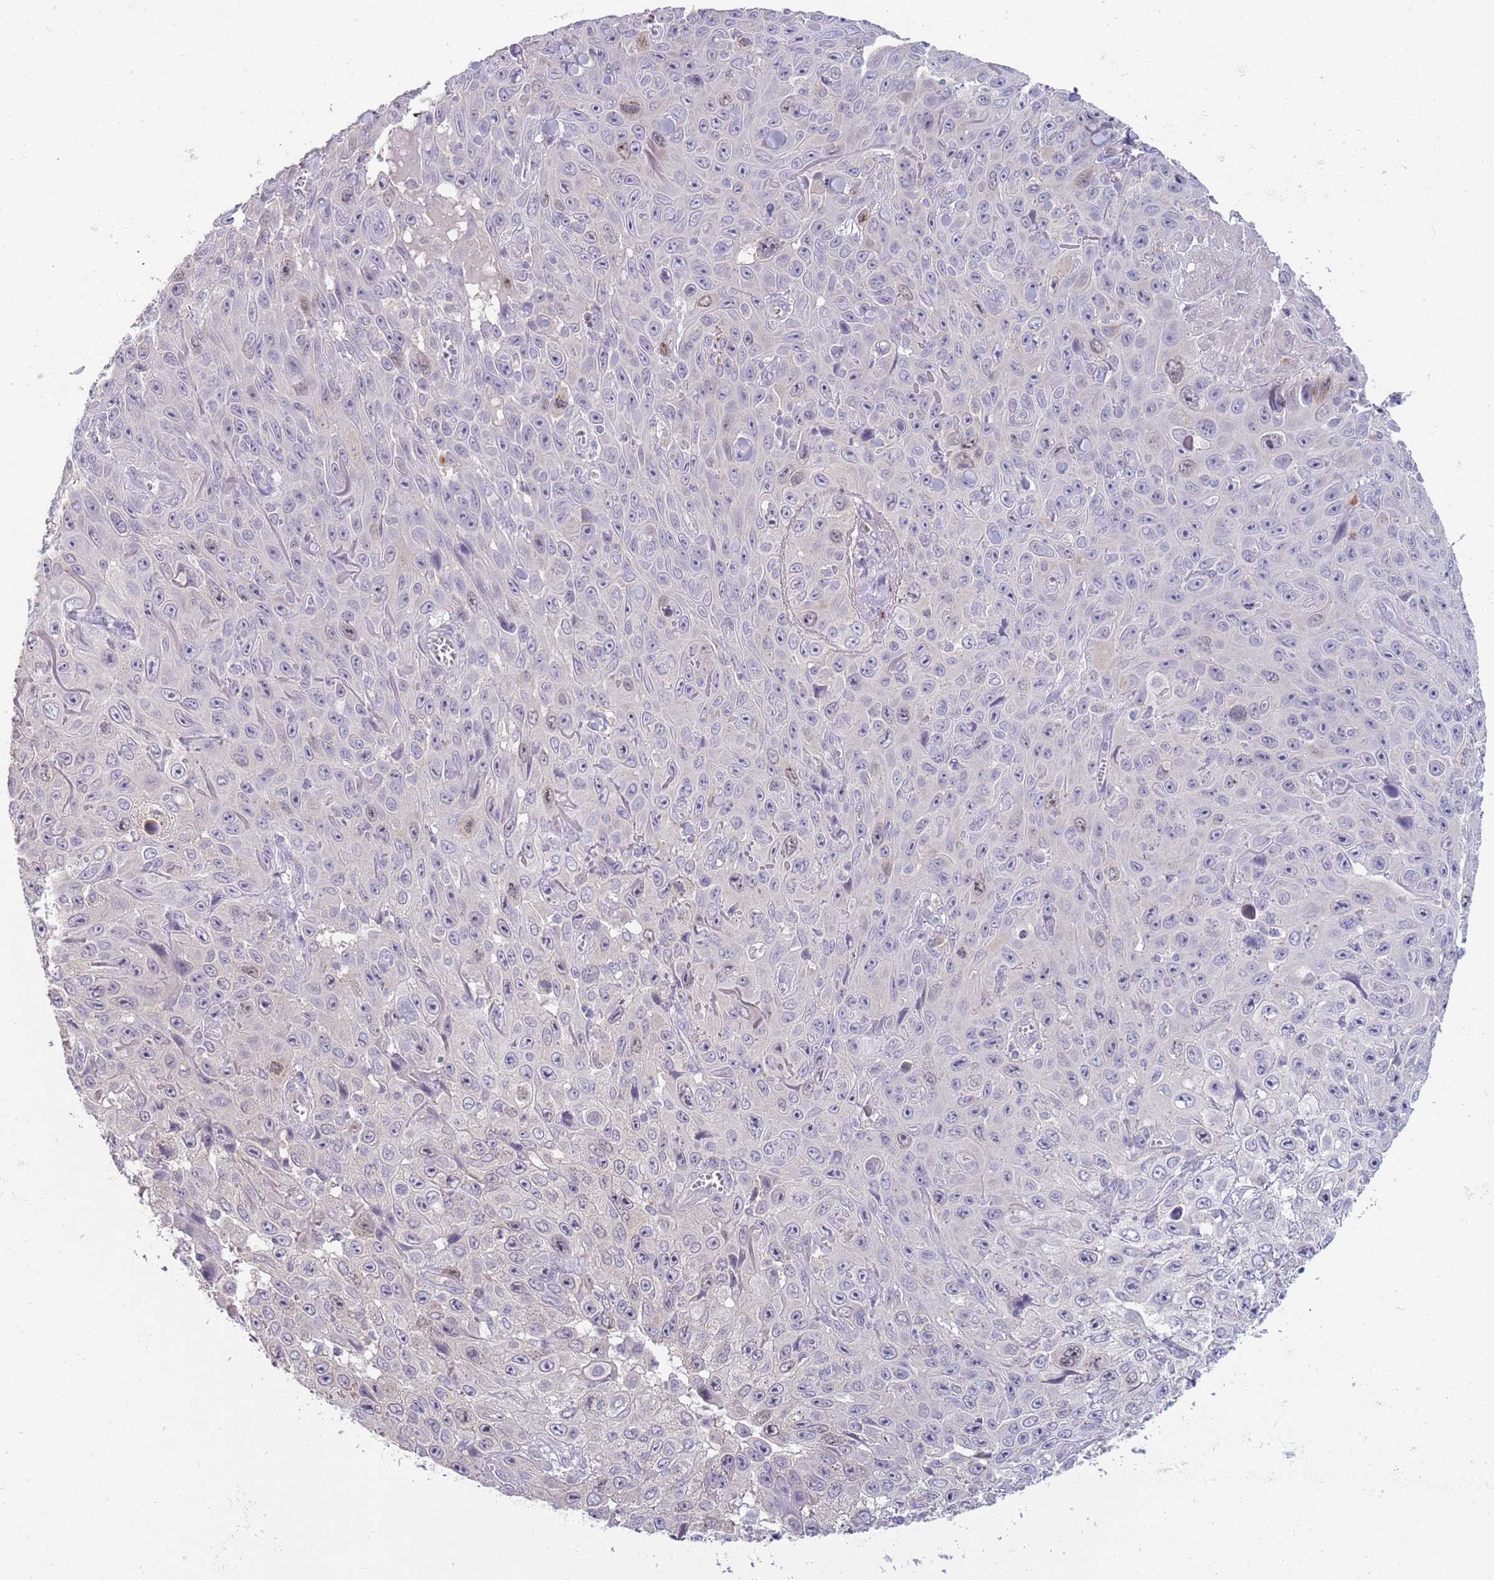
{"staining": {"intensity": "weak", "quantity": "<25%", "location": "nuclear"}, "tissue": "skin cancer", "cell_type": "Tumor cells", "image_type": "cancer", "snomed": [{"axis": "morphology", "description": "Squamous cell carcinoma, NOS"}, {"axis": "topography", "description": "Skin"}], "caption": "Tumor cells show no significant protein staining in skin squamous cell carcinoma.", "gene": "PIMREG", "patient": {"sex": "male", "age": 82}}